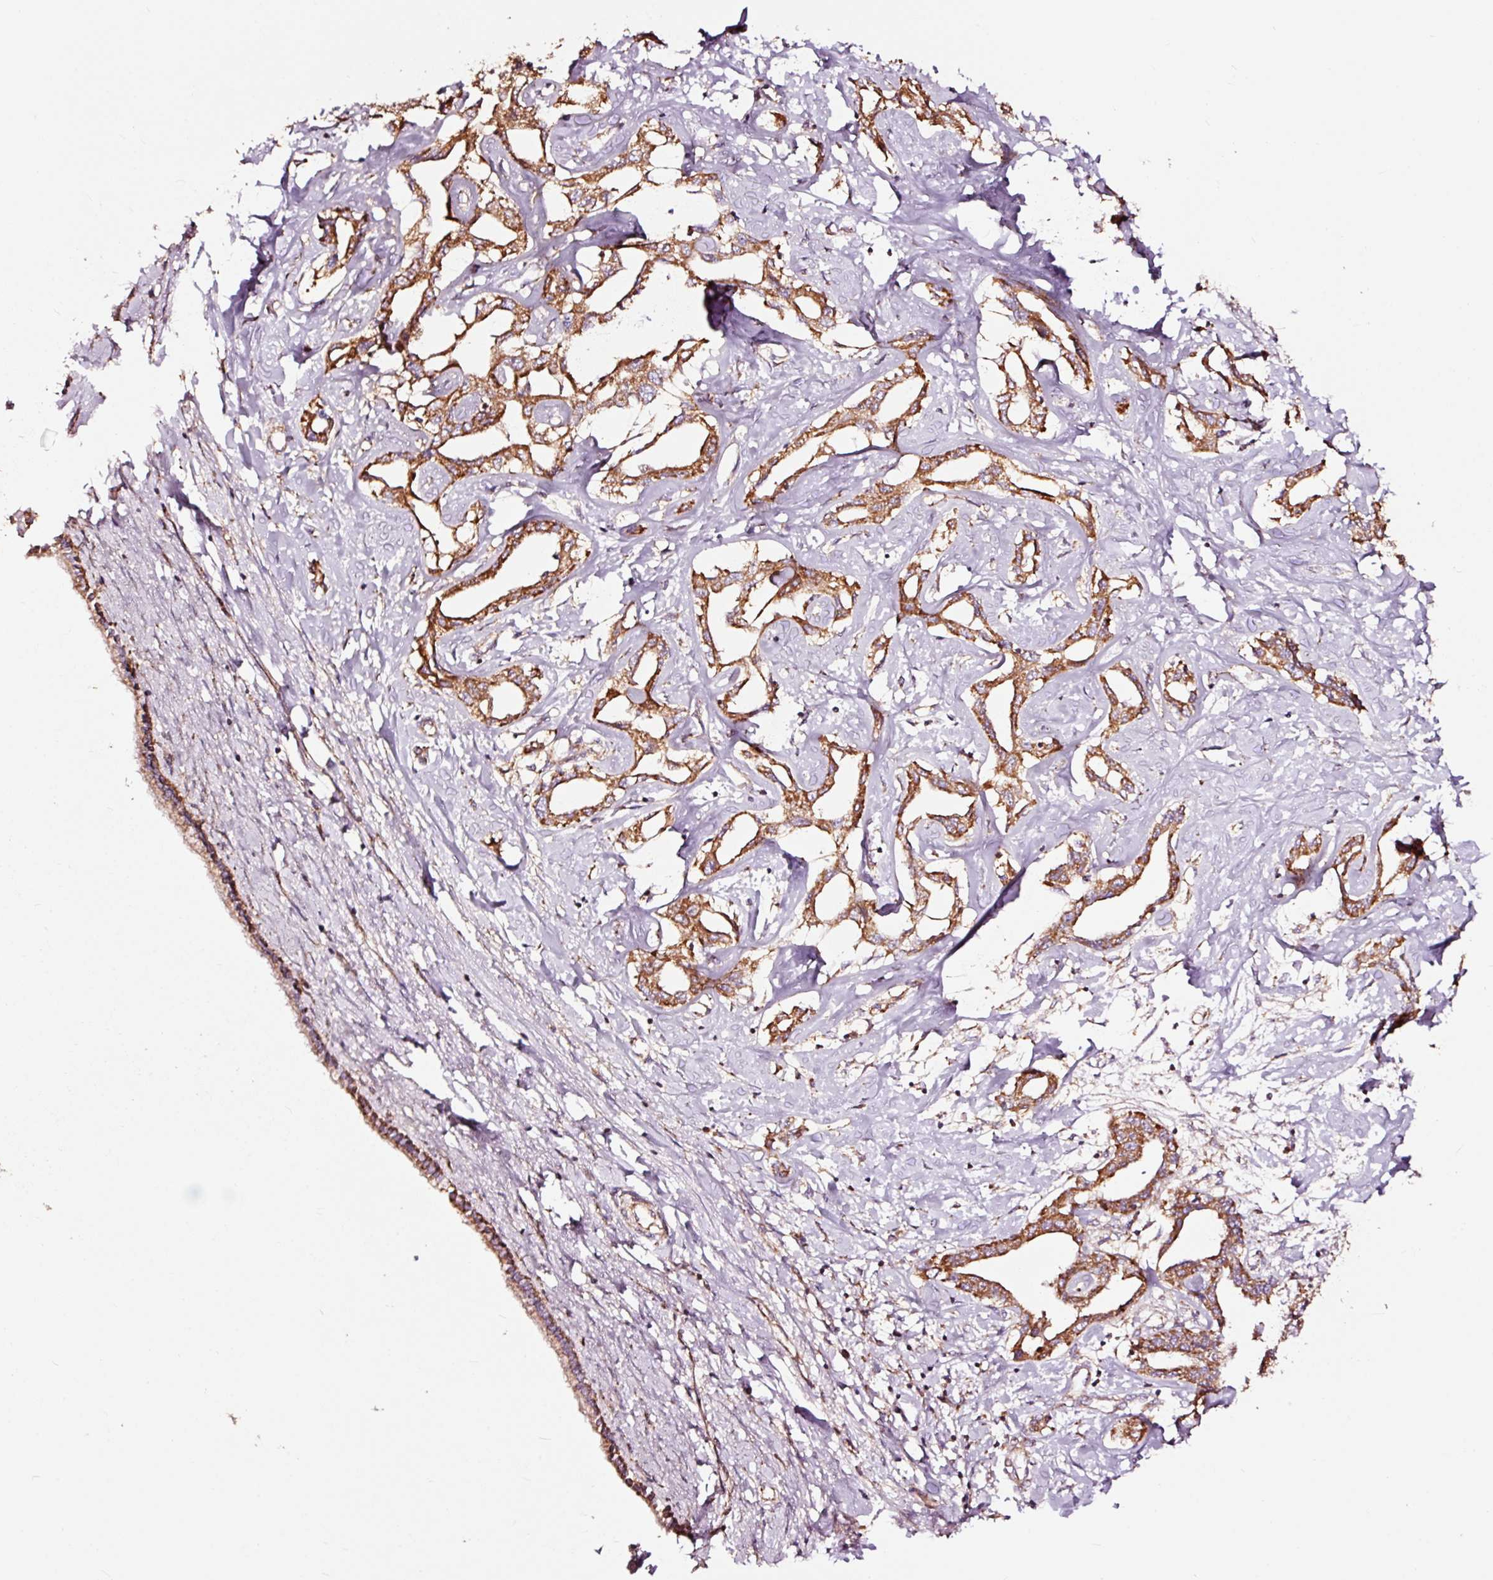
{"staining": {"intensity": "moderate", "quantity": ">75%", "location": "cytoplasmic/membranous"}, "tissue": "liver cancer", "cell_type": "Tumor cells", "image_type": "cancer", "snomed": [{"axis": "morphology", "description": "Cholangiocarcinoma"}, {"axis": "topography", "description": "Liver"}], "caption": "A micrograph of cholangiocarcinoma (liver) stained for a protein demonstrates moderate cytoplasmic/membranous brown staining in tumor cells.", "gene": "TPM1", "patient": {"sex": "male", "age": 59}}